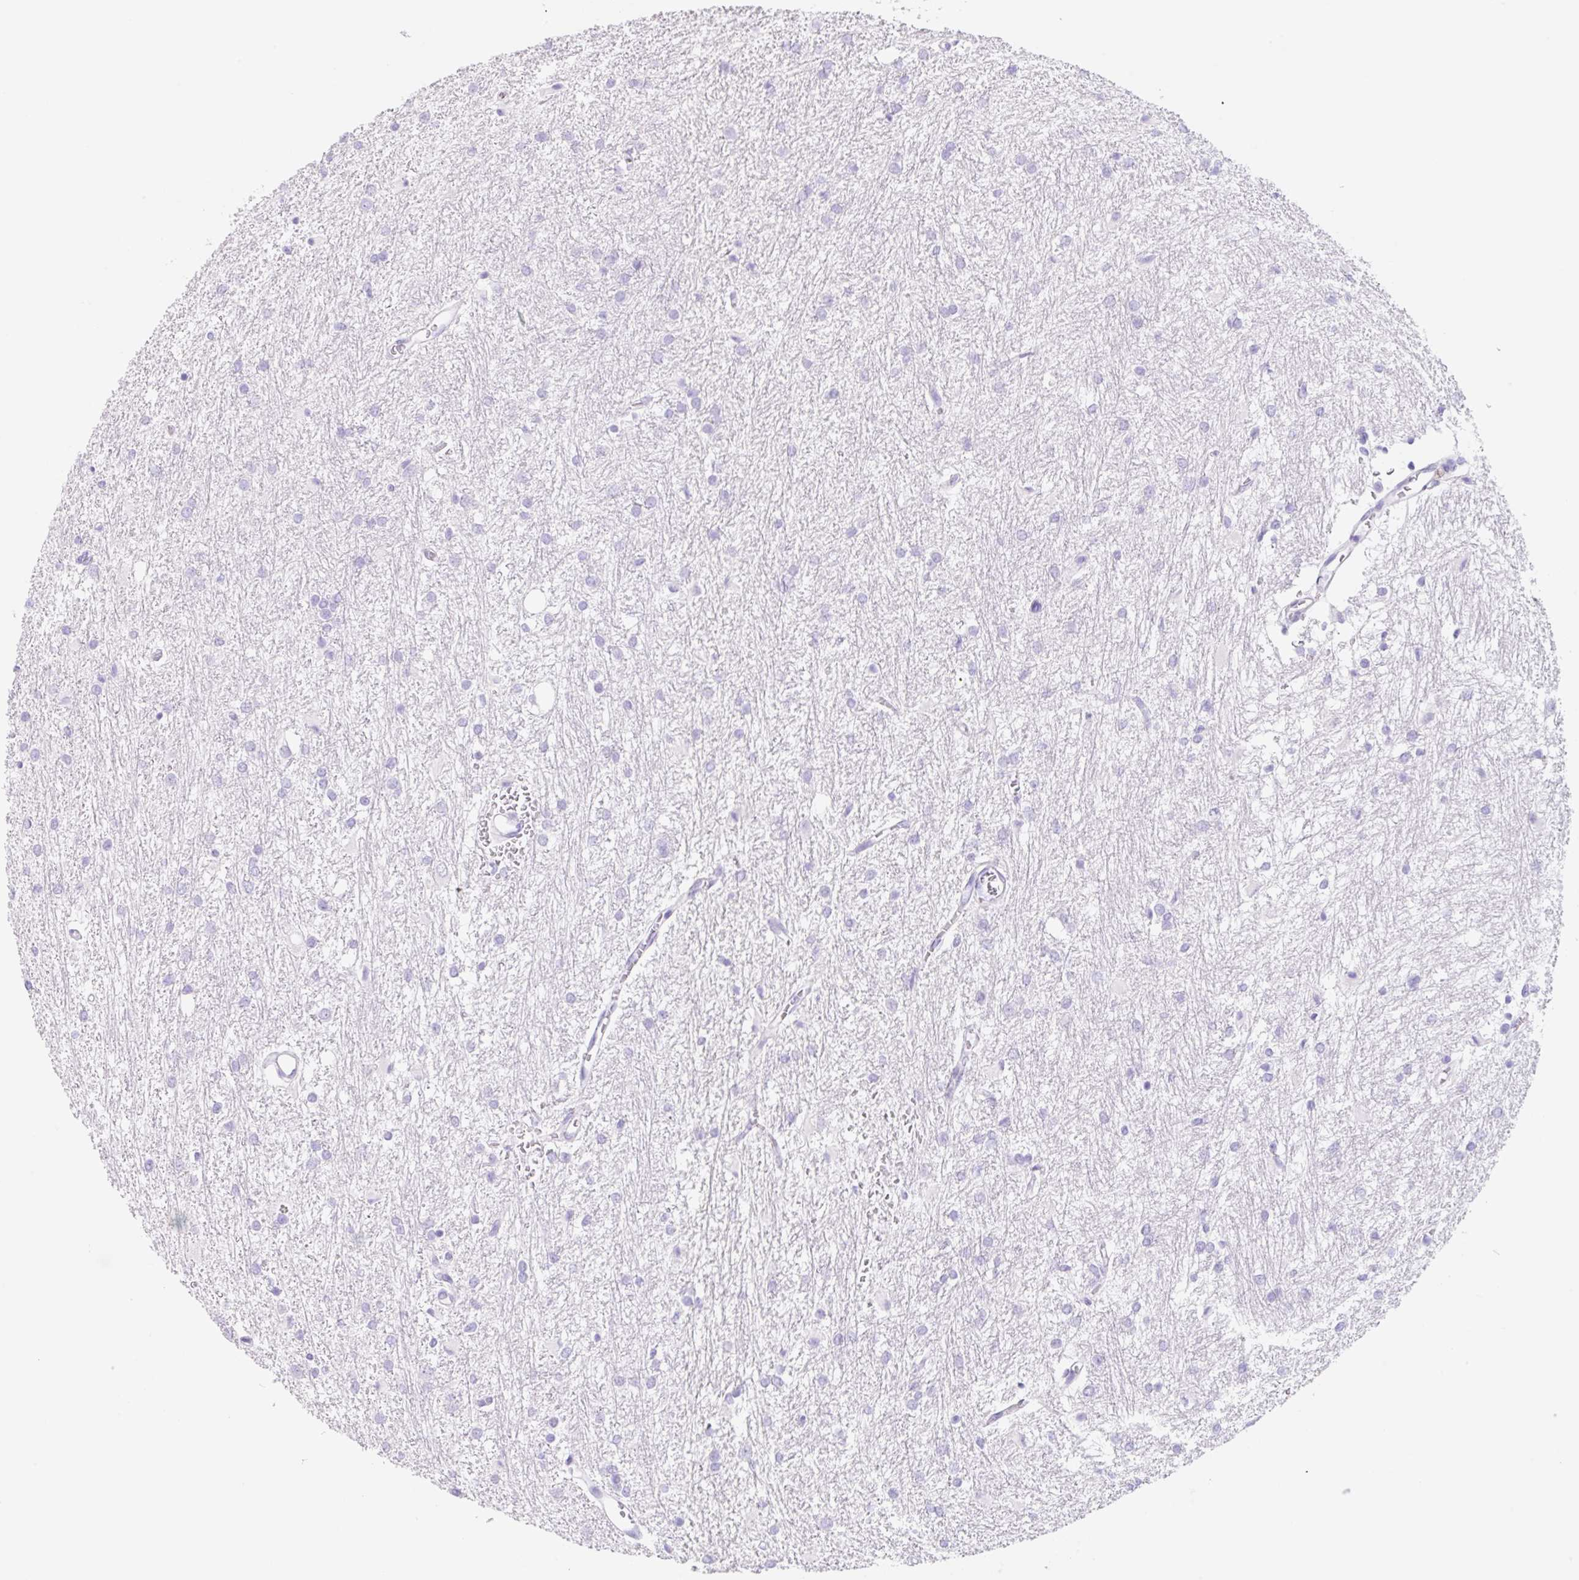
{"staining": {"intensity": "negative", "quantity": "none", "location": "none"}, "tissue": "glioma", "cell_type": "Tumor cells", "image_type": "cancer", "snomed": [{"axis": "morphology", "description": "Glioma, malignant, High grade"}, {"axis": "topography", "description": "Brain"}], "caption": "This histopathology image is of glioma stained with immunohistochemistry (IHC) to label a protein in brown with the nuclei are counter-stained blue. There is no staining in tumor cells.", "gene": "KLK8", "patient": {"sex": "female", "age": 50}}